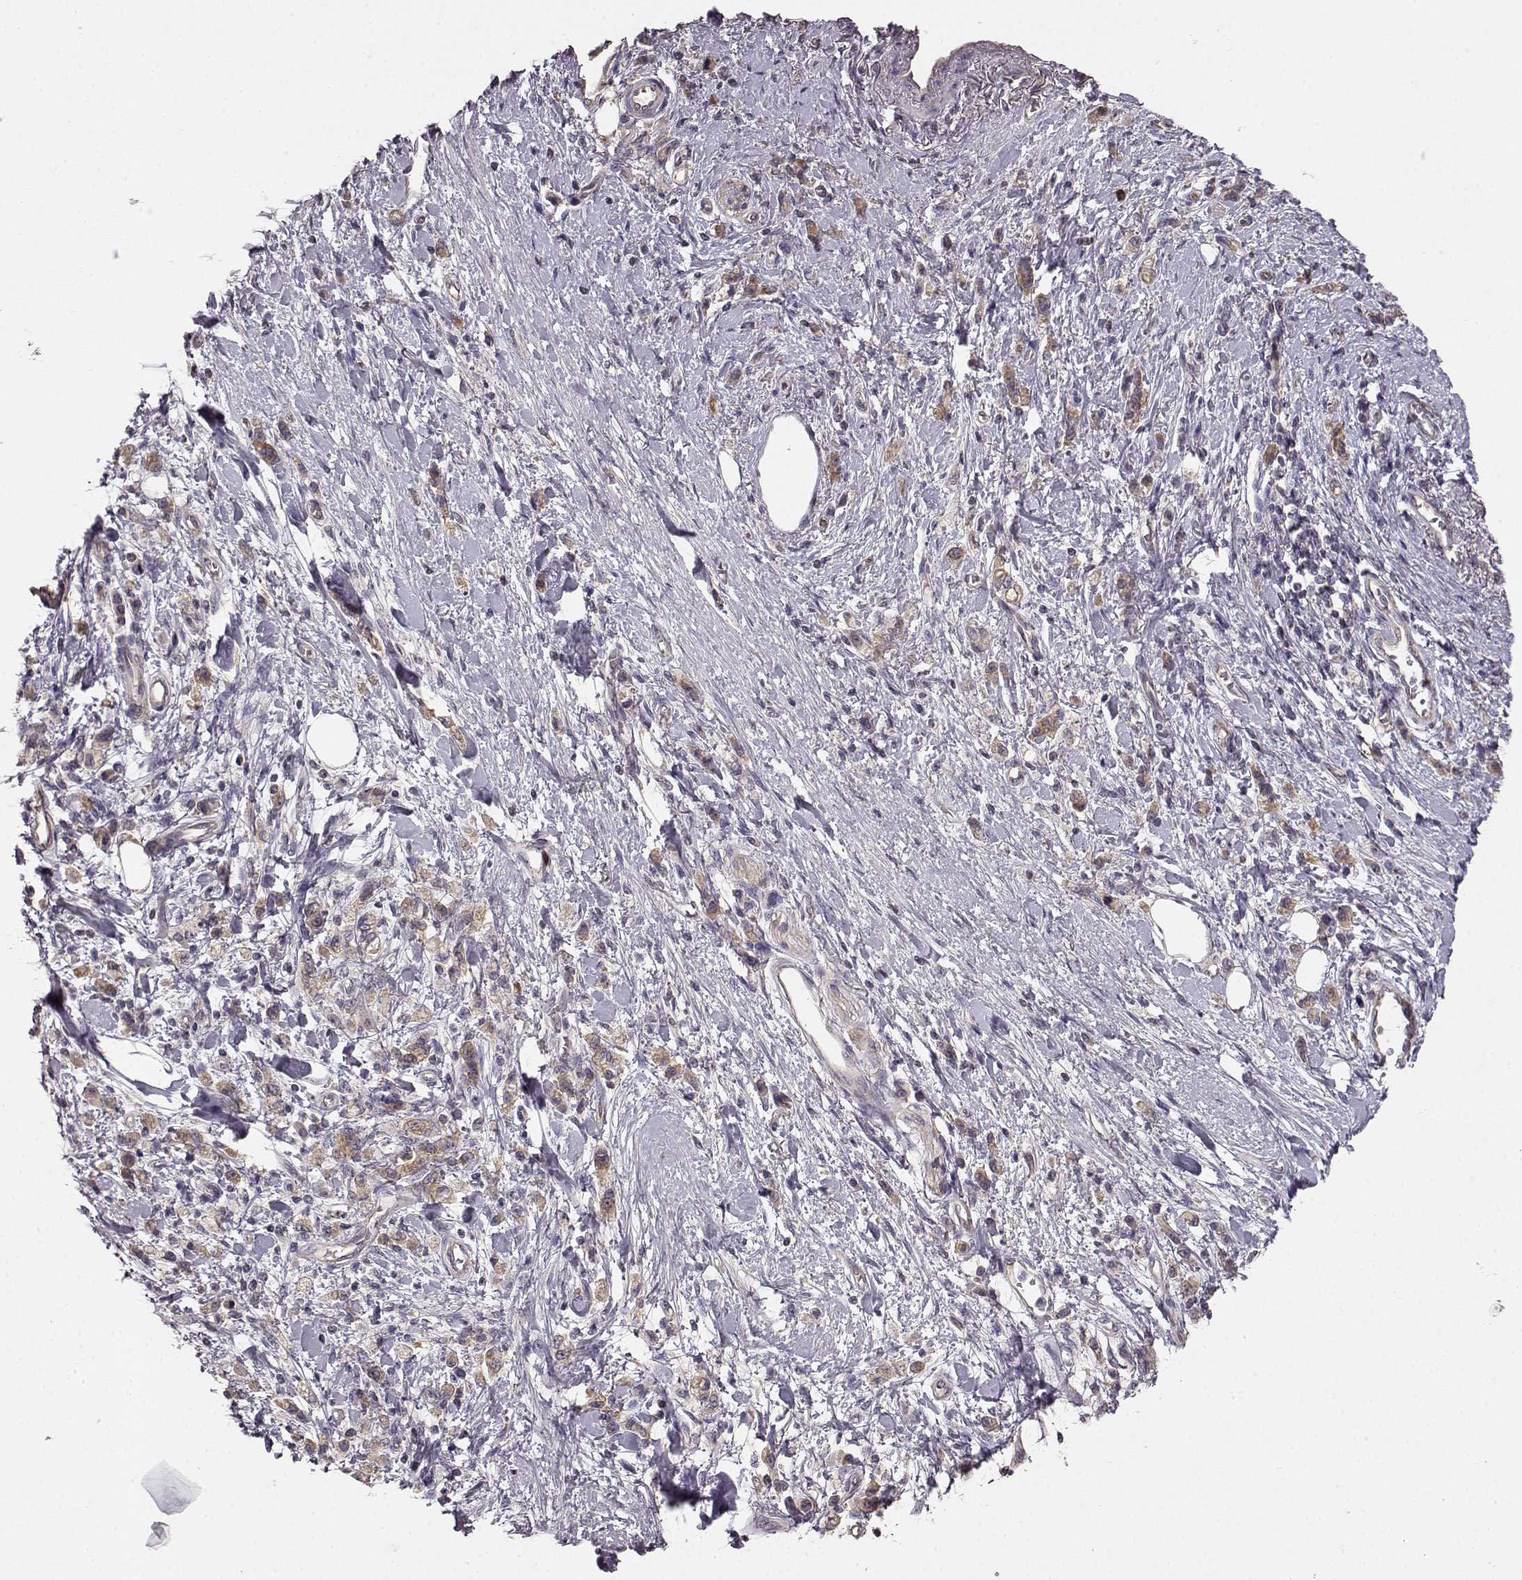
{"staining": {"intensity": "weak", "quantity": ">75%", "location": "cytoplasmic/membranous"}, "tissue": "stomach cancer", "cell_type": "Tumor cells", "image_type": "cancer", "snomed": [{"axis": "morphology", "description": "Adenocarcinoma, NOS"}, {"axis": "topography", "description": "Stomach"}], "caption": "IHC (DAB) staining of stomach cancer (adenocarcinoma) reveals weak cytoplasmic/membranous protein positivity in approximately >75% of tumor cells.", "gene": "ERBB3", "patient": {"sex": "male", "age": 77}}